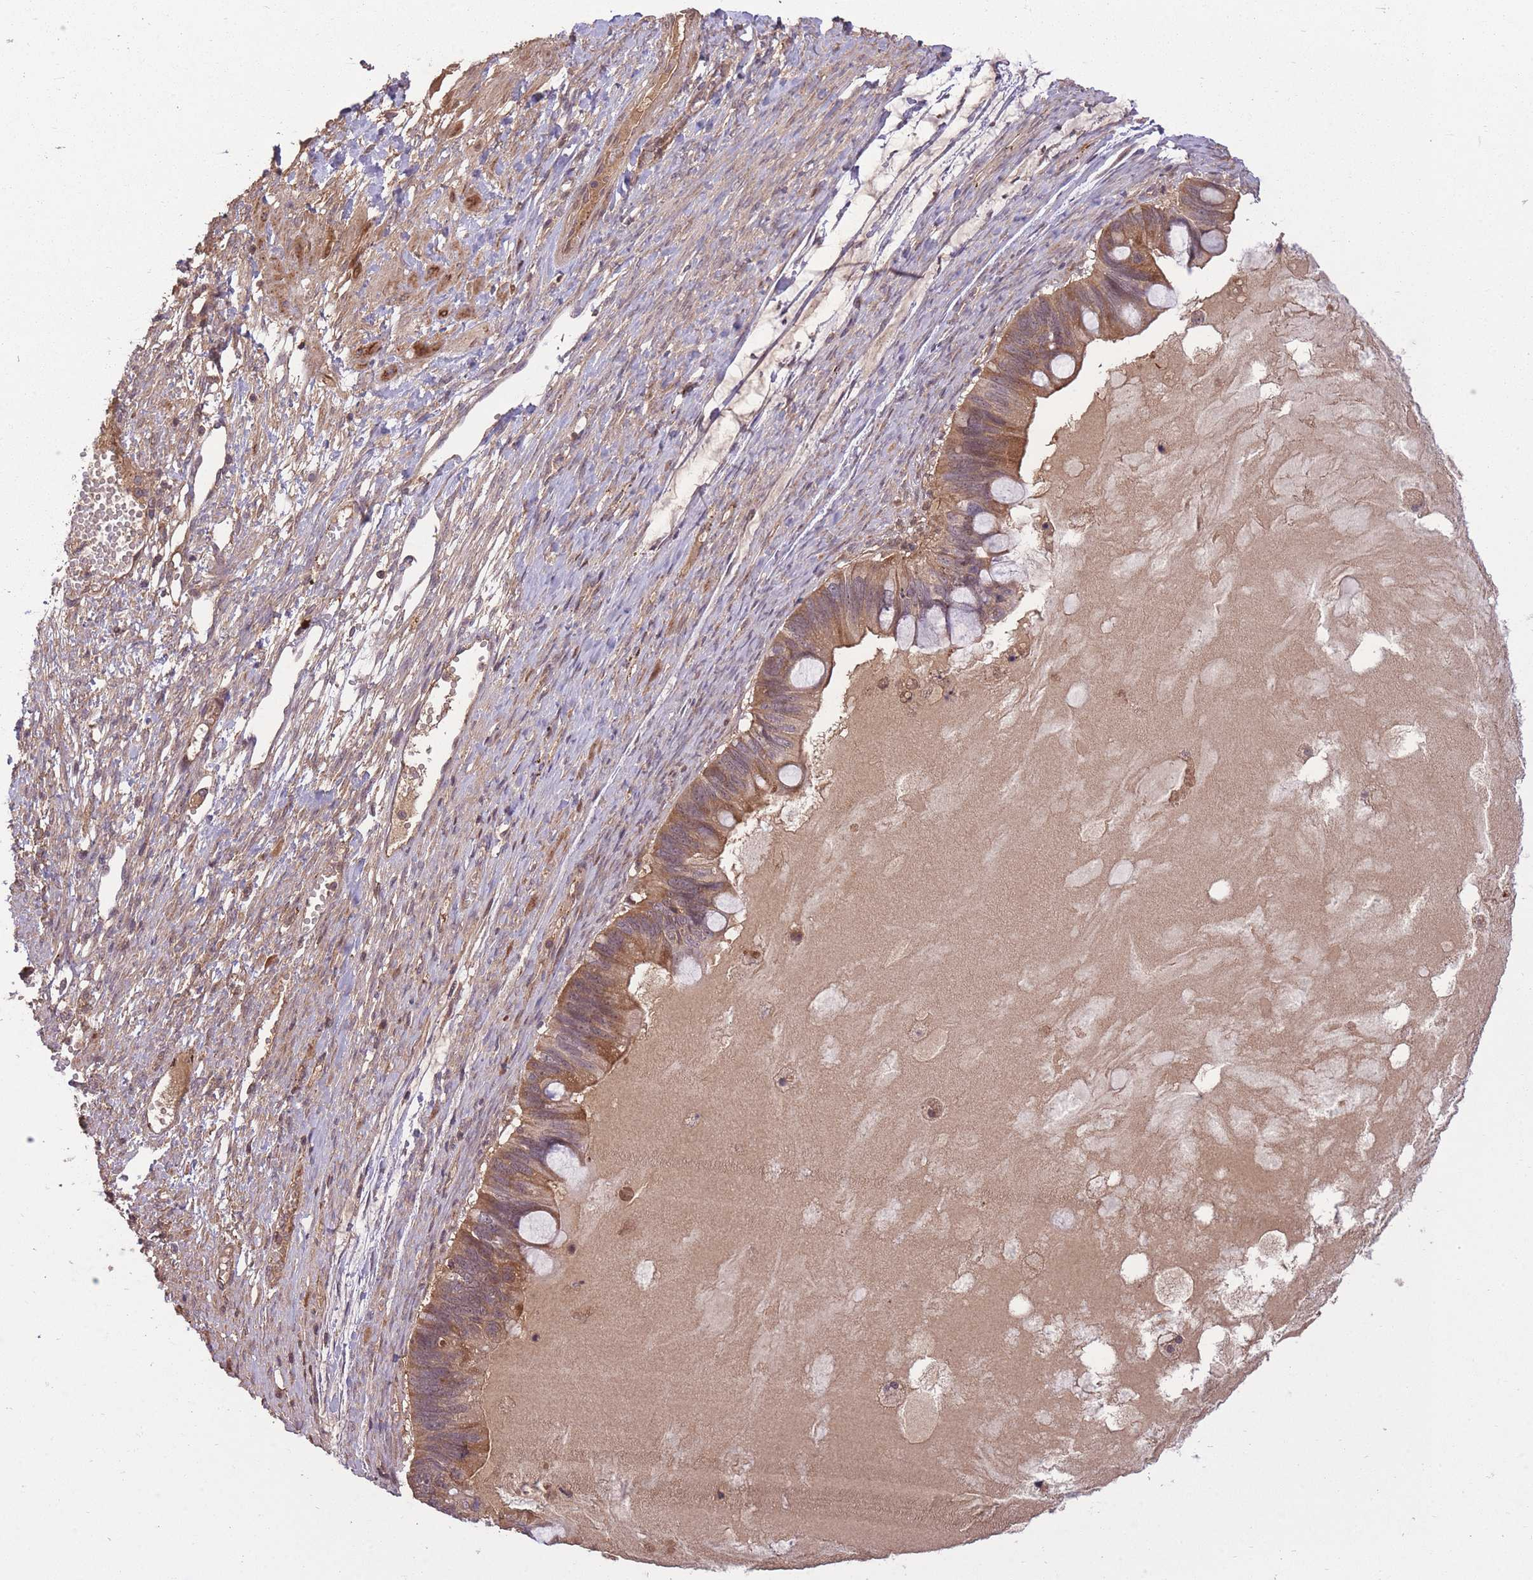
{"staining": {"intensity": "moderate", "quantity": ">75%", "location": "cytoplasmic/membranous"}, "tissue": "ovarian cancer", "cell_type": "Tumor cells", "image_type": "cancer", "snomed": [{"axis": "morphology", "description": "Cystadenocarcinoma, mucinous, NOS"}, {"axis": "topography", "description": "Ovary"}], "caption": "Immunohistochemistry staining of mucinous cystadenocarcinoma (ovarian), which reveals medium levels of moderate cytoplasmic/membranous staining in approximately >75% of tumor cells indicating moderate cytoplasmic/membranous protein expression. The staining was performed using DAB (3,3'-diaminobenzidine) (brown) for protein detection and nuclei were counterstained in hematoxylin (blue).", "gene": "POLR3F", "patient": {"sex": "female", "age": 61}}